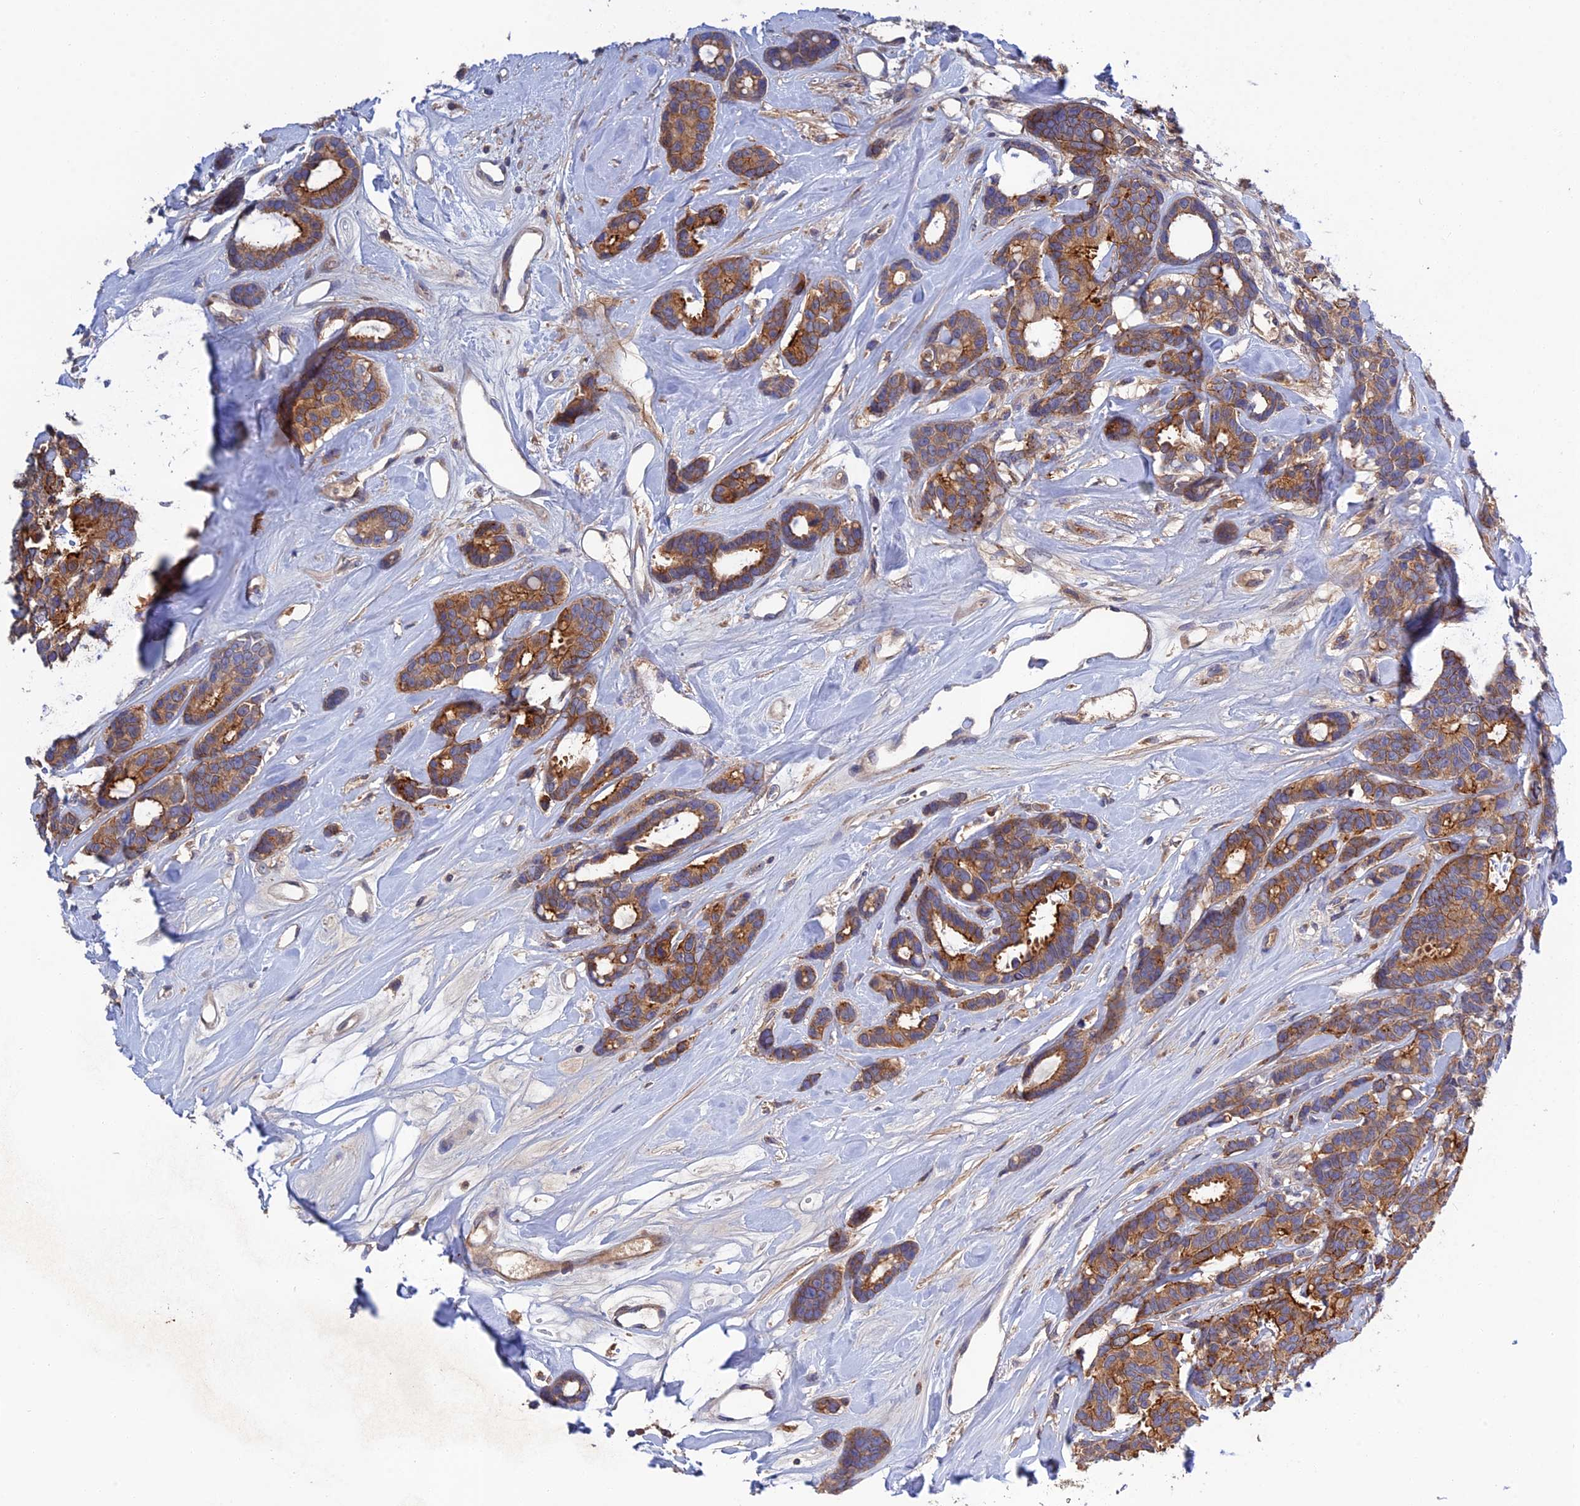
{"staining": {"intensity": "moderate", "quantity": ">75%", "location": "cytoplasmic/membranous"}, "tissue": "breast cancer", "cell_type": "Tumor cells", "image_type": "cancer", "snomed": [{"axis": "morphology", "description": "Duct carcinoma"}, {"axis": "topography", "description": "Breast"}], "caption": "Moderate cytoplasmic/membranous staining for a protein is present in approximately >75% of tumor cells of breast cancer using immunohistochemistry.", "gene": "CRACD", "patient": {"sex": "female", "age": 87}}